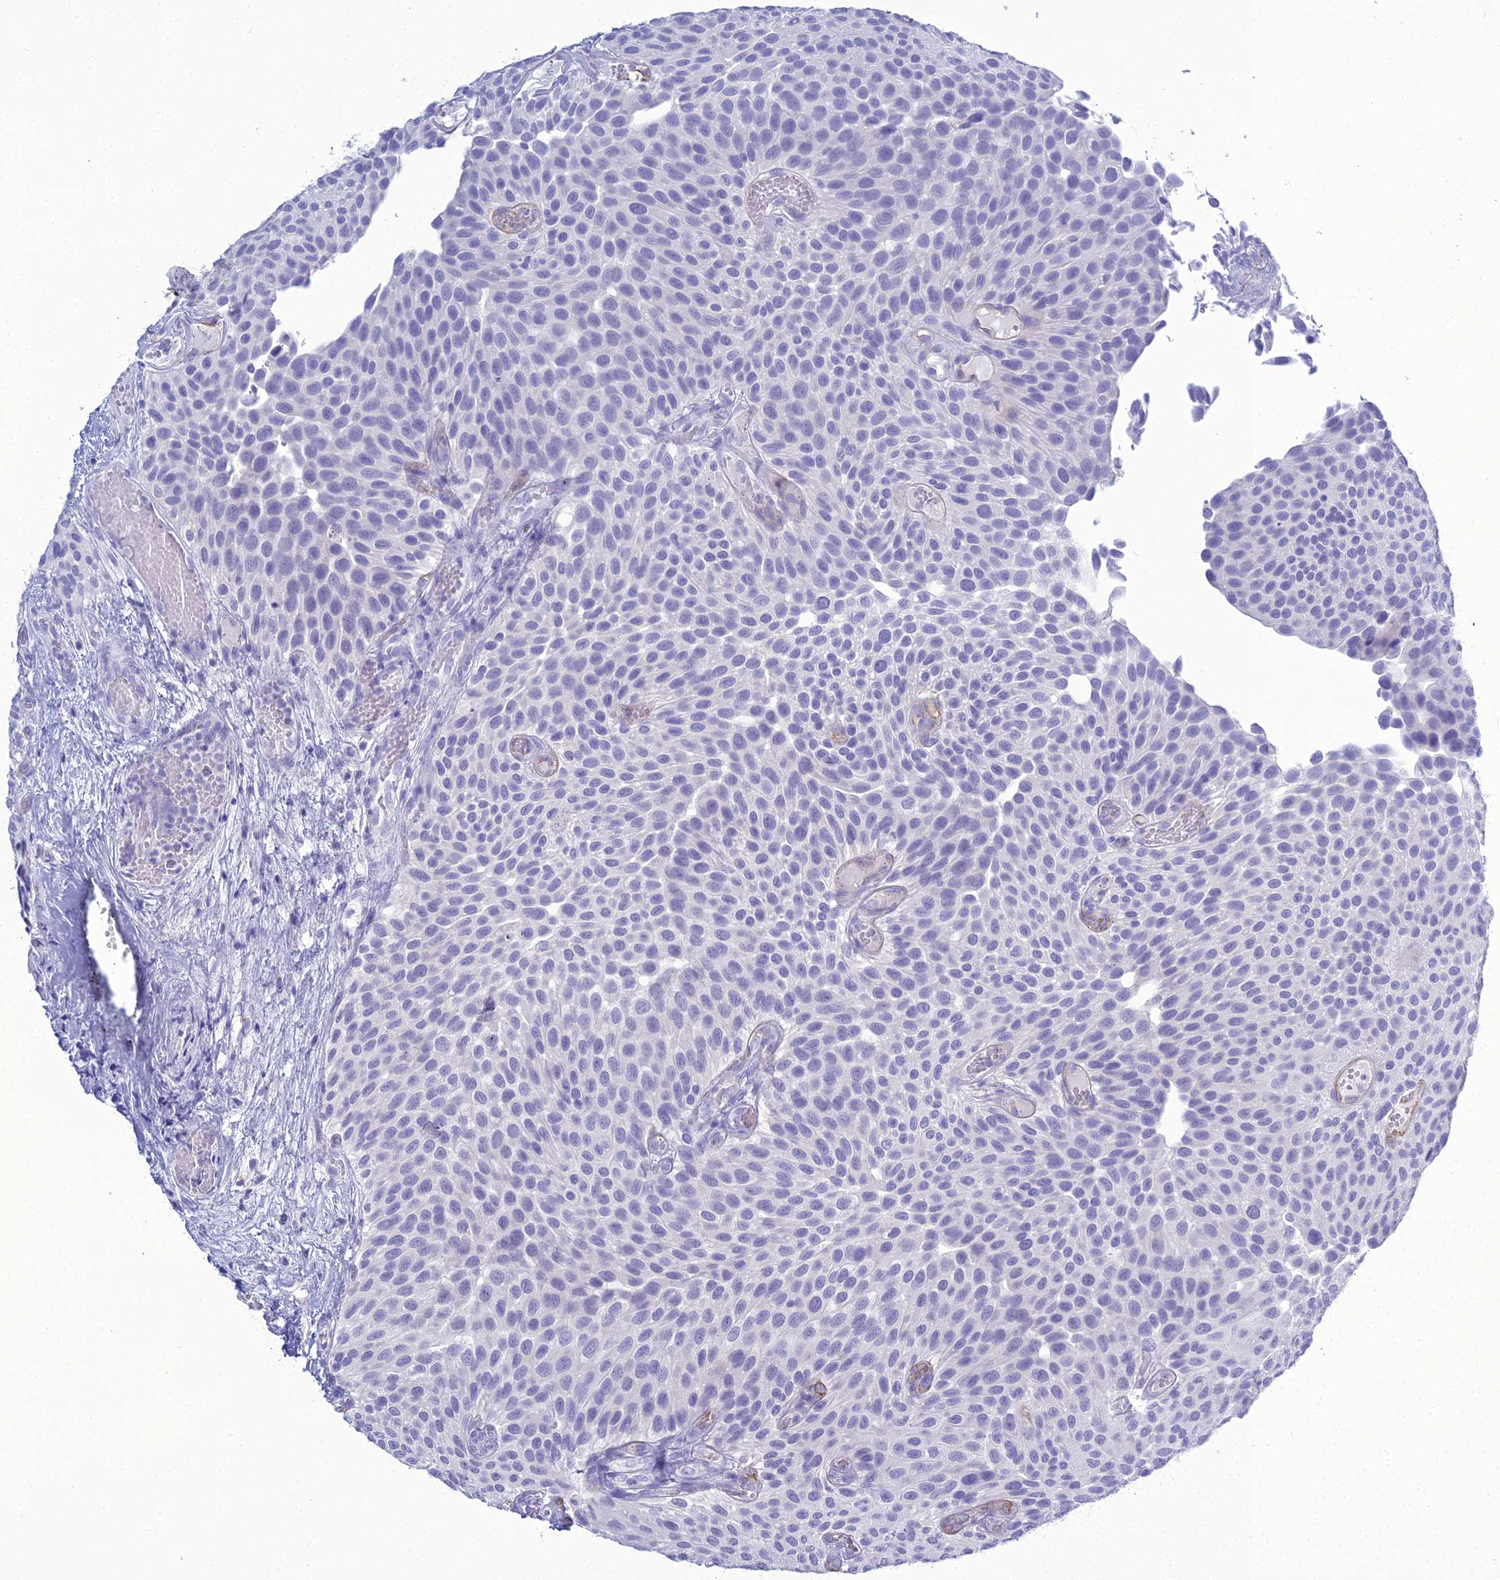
{"staining": {"intensity": "negative", "quantity": "none", "location": "none"}, "tissue": "urothelial cancer", "cell_type": "Tumor cells", "image_type": "cancer", "snomed": [{"axis": "morphology", "description": "Urothelial carcinoma, Low grade"}, {"axis": "topography", "description": "Urinary bladder"}], "caption": "Tumor cells are negative for protein expression in human urothelial cancer. The staining is performed using DAB brown chromogen with nuclei counter-stained in using hematoxylin.", "gene": "ACE", "patient": {"sex": "male", "age": 89}}